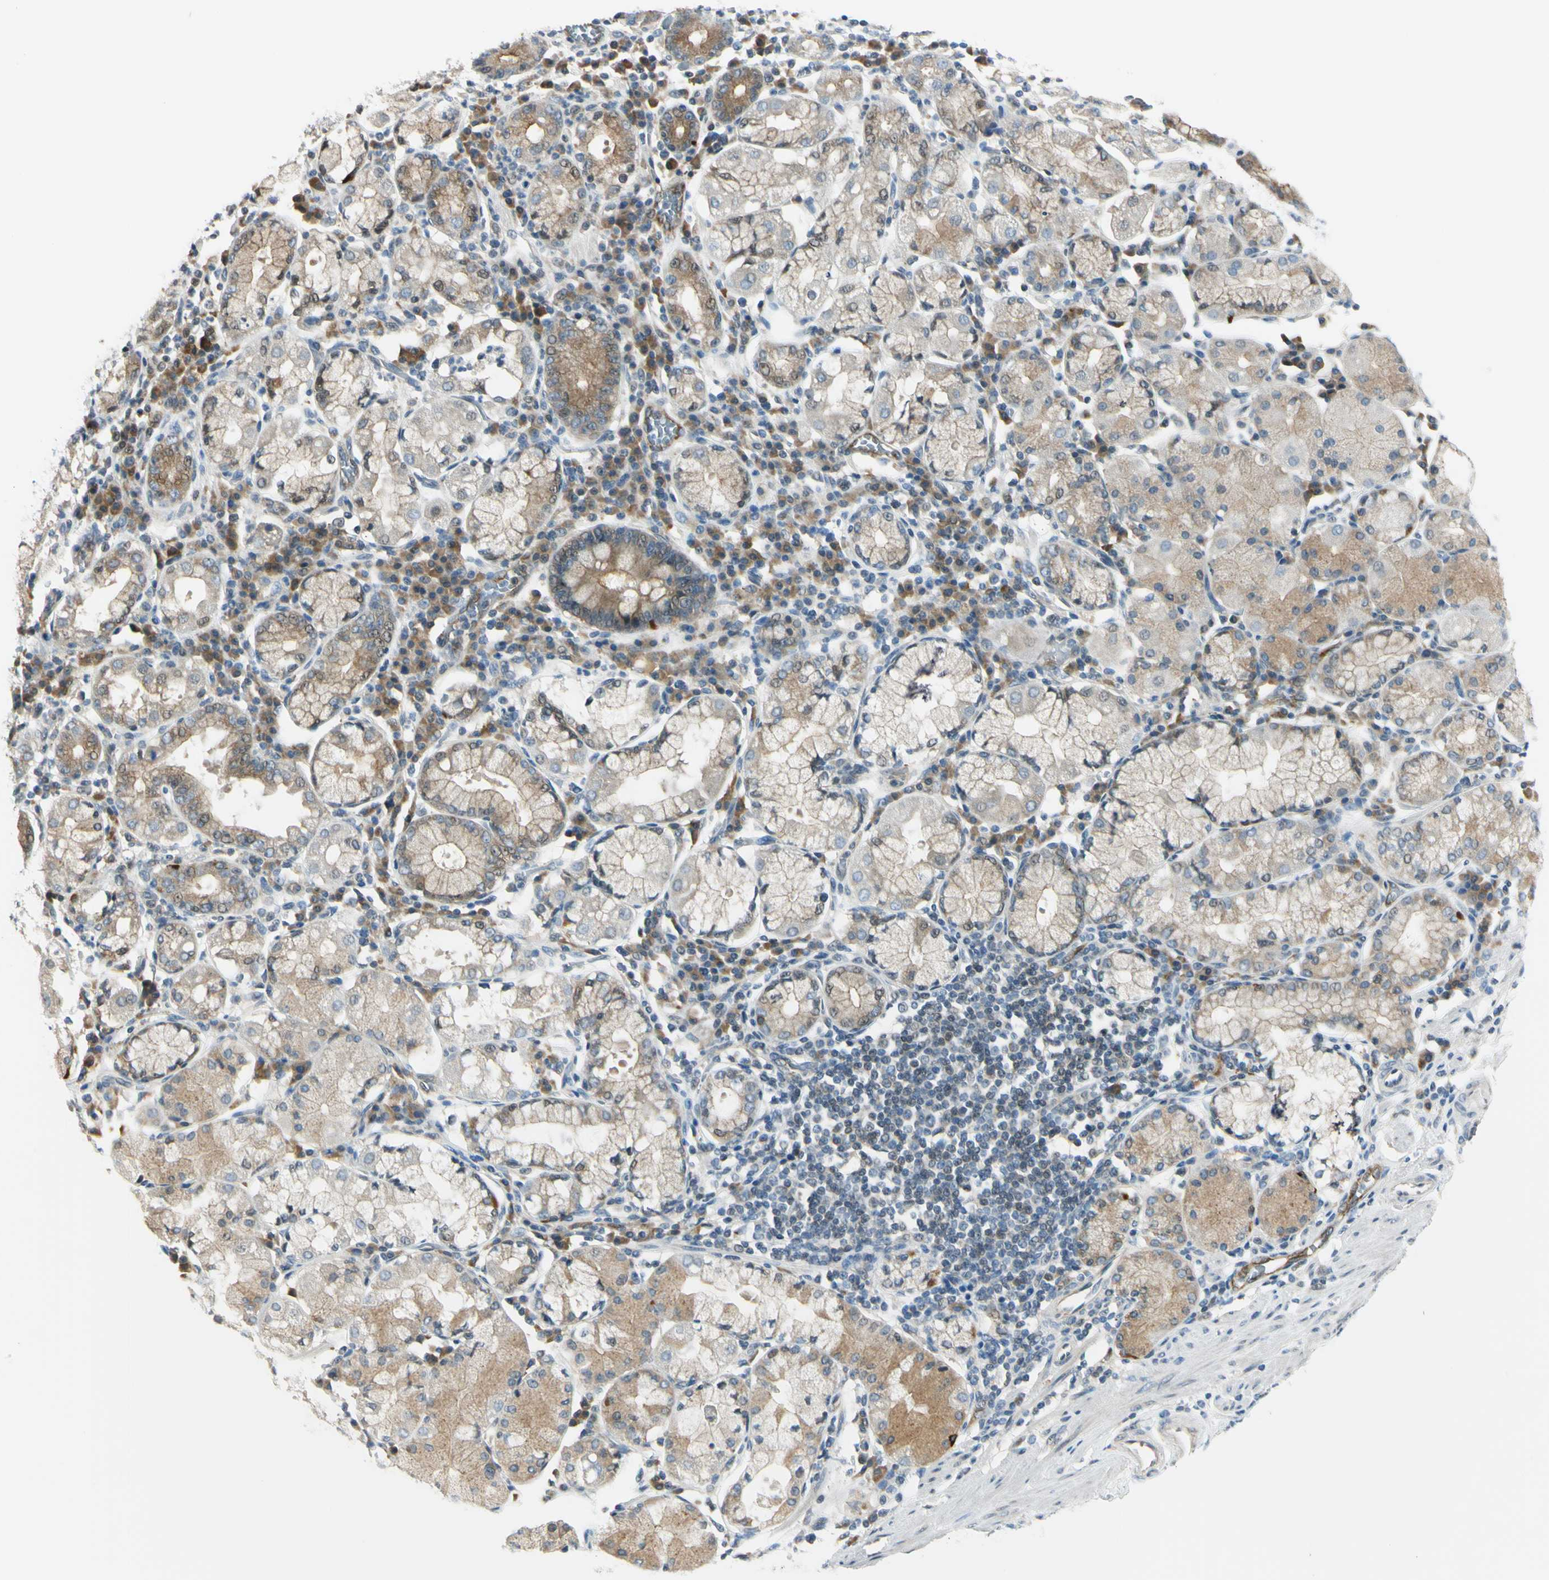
{"staining": {"intensity": "moderate", "quantity": "<25%", "location": "cytoplasmic/membranous,nuclear"}, "tissue": "stomach cancer", "cell_type": "Tumor cells", "image_type": "cancer", "snomed": [{"axis": "morphology", "description": "Adenocarcinoma, NOS"}, {"axis": "topography", "description": "Stomach"}], "caption": "Moderate cytoplasmic/membranous and nuclear protein staining is present in about <25% of tumor cells in stomach cancer.", "gene": "NPDC1", "patient": {"sex": "male", "age": 82}}